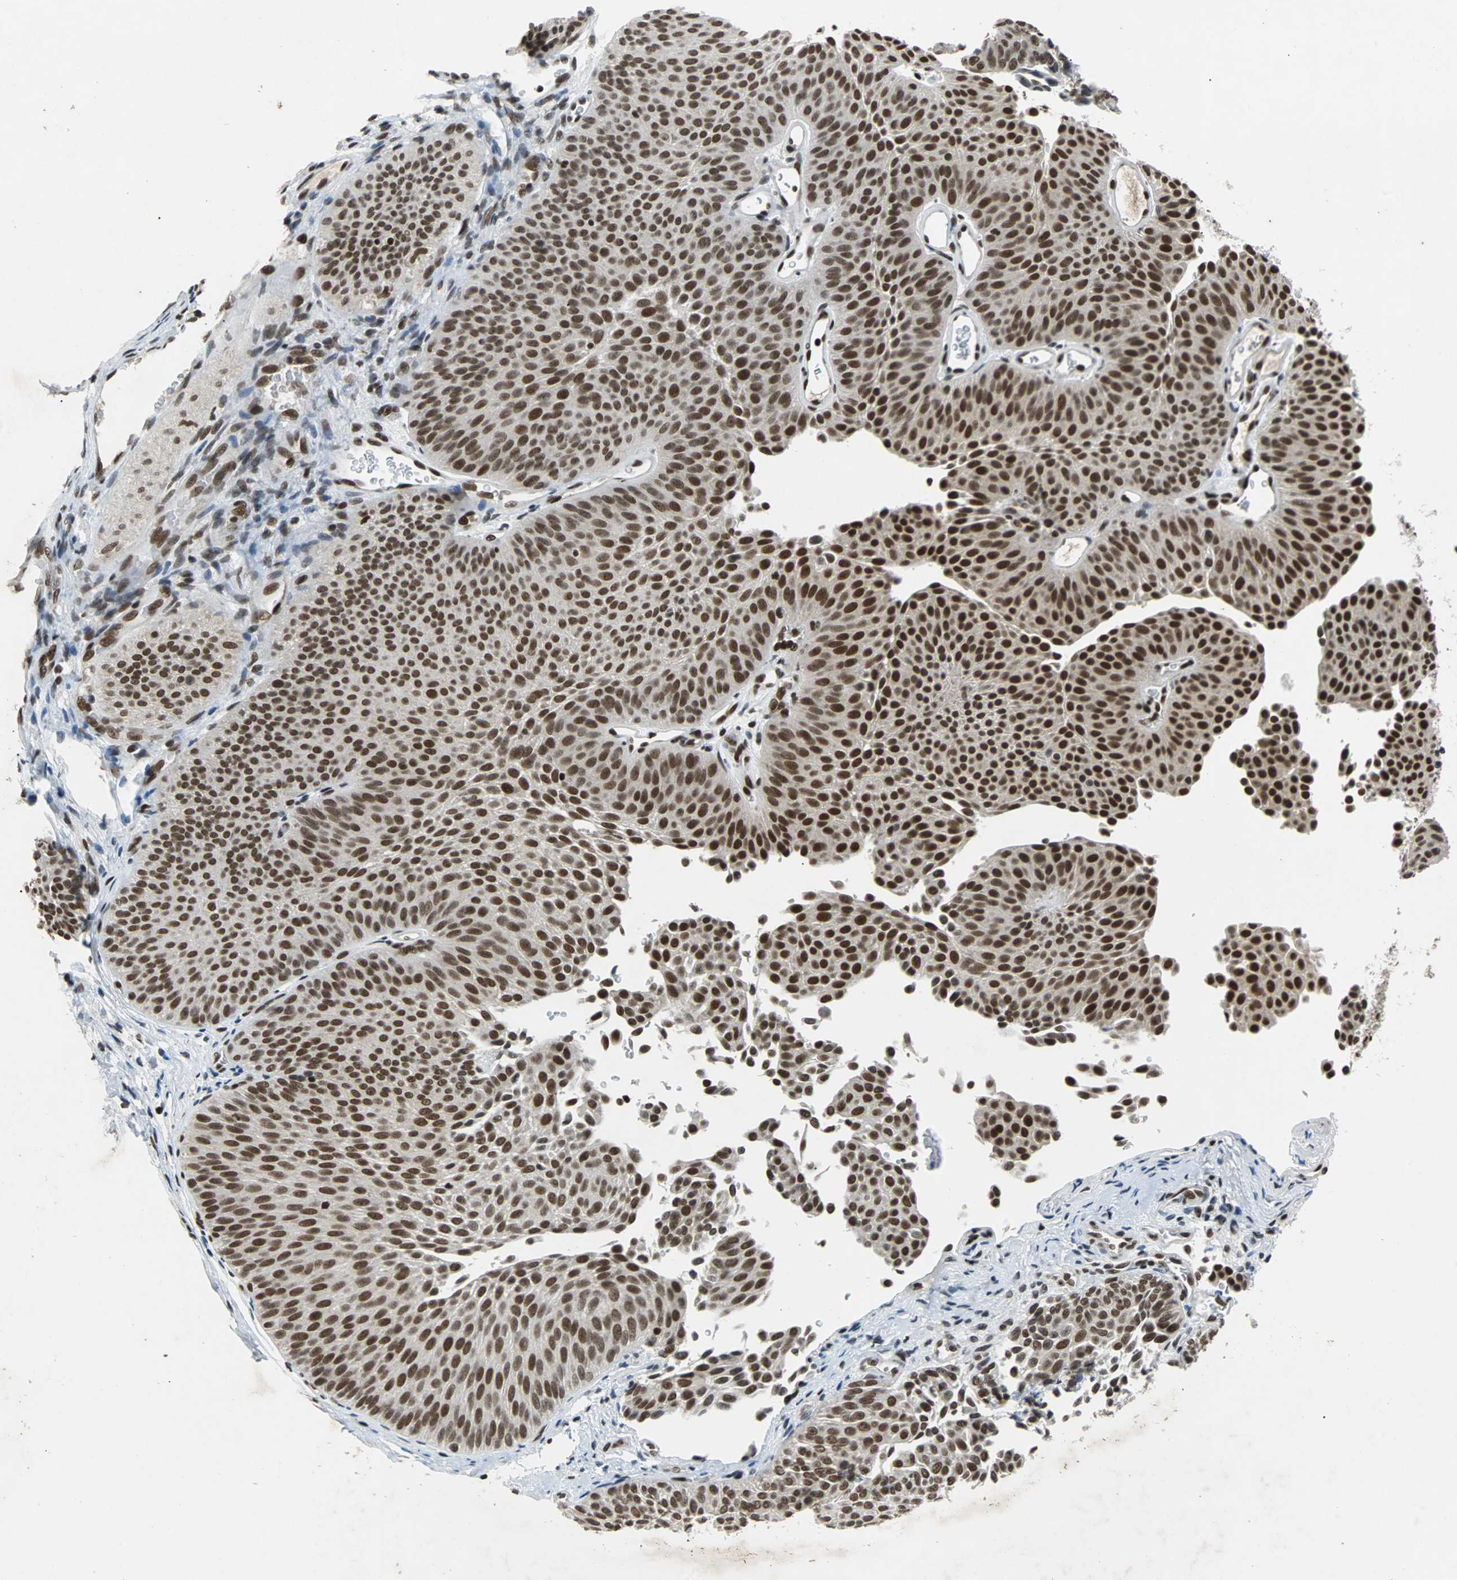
{"staining": {"intensity": "strong", "quantity": ">75%", "location": "nuclear"}, "tissue": "urothelial cancer", "cell_type": "Tumor cells", "image_type": "cancer", "snomed": [{"axis": "morphology", "description": "Urothelial carcinoma, Low grade"}, {"axis": "topography", "description": "Urinary bladder"}], "caption": "Human low-grade urothelial carcinoma stained with a brown dye demonstrates strong nuclear positive positivity in about >75% of tumor cells.", "gene": "GATAD2A", "patient": {"sex": "female", "age": 60}}